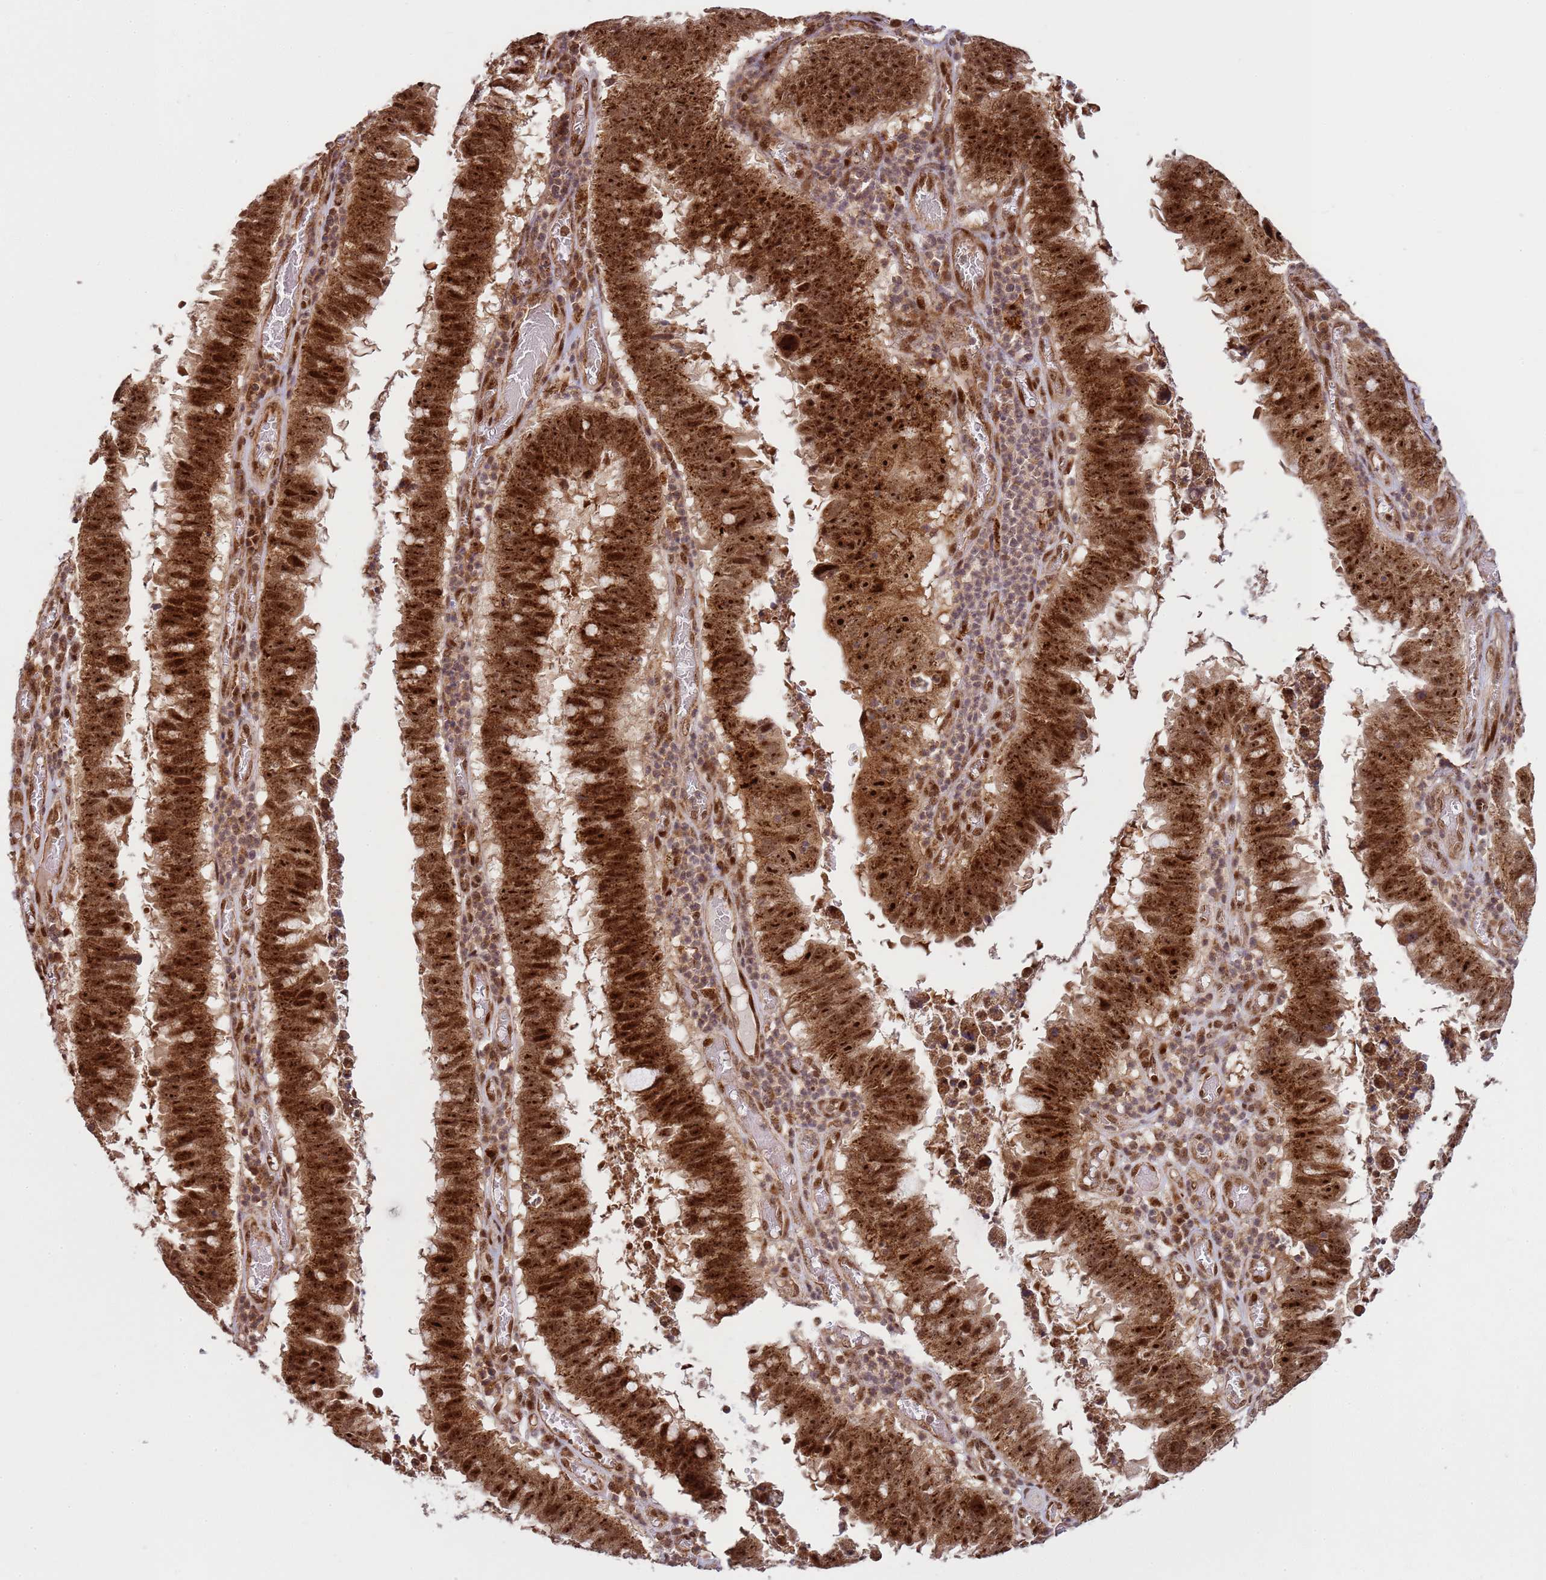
{"staining": {"intensity": "strong", "quantity": ">75%", "location": "cytoplasmic/membranous,nuclear"}, "tissue": "stomach cancer", "cell_type": "Tumor cells", "image_type": "cancer", "snomed": [{"axis": "morphology", "description": "Adenocarcinoma, NOS"}, {"axis": "topography", "description": "Stomach"}], "caption": "IHC histopathology image of neoplastic tissue: human stomach adenocarcinoma stained using immunohistochemistry displays high levels of strong protein expression localized specifically in the cytoplasmic/membranous and nuclear of tumor cells, appearing as a cytoplasmic/membranous and nuclear brown color.", "gene": "PEX14", "patient": {"sex": "male", "age": 59}}